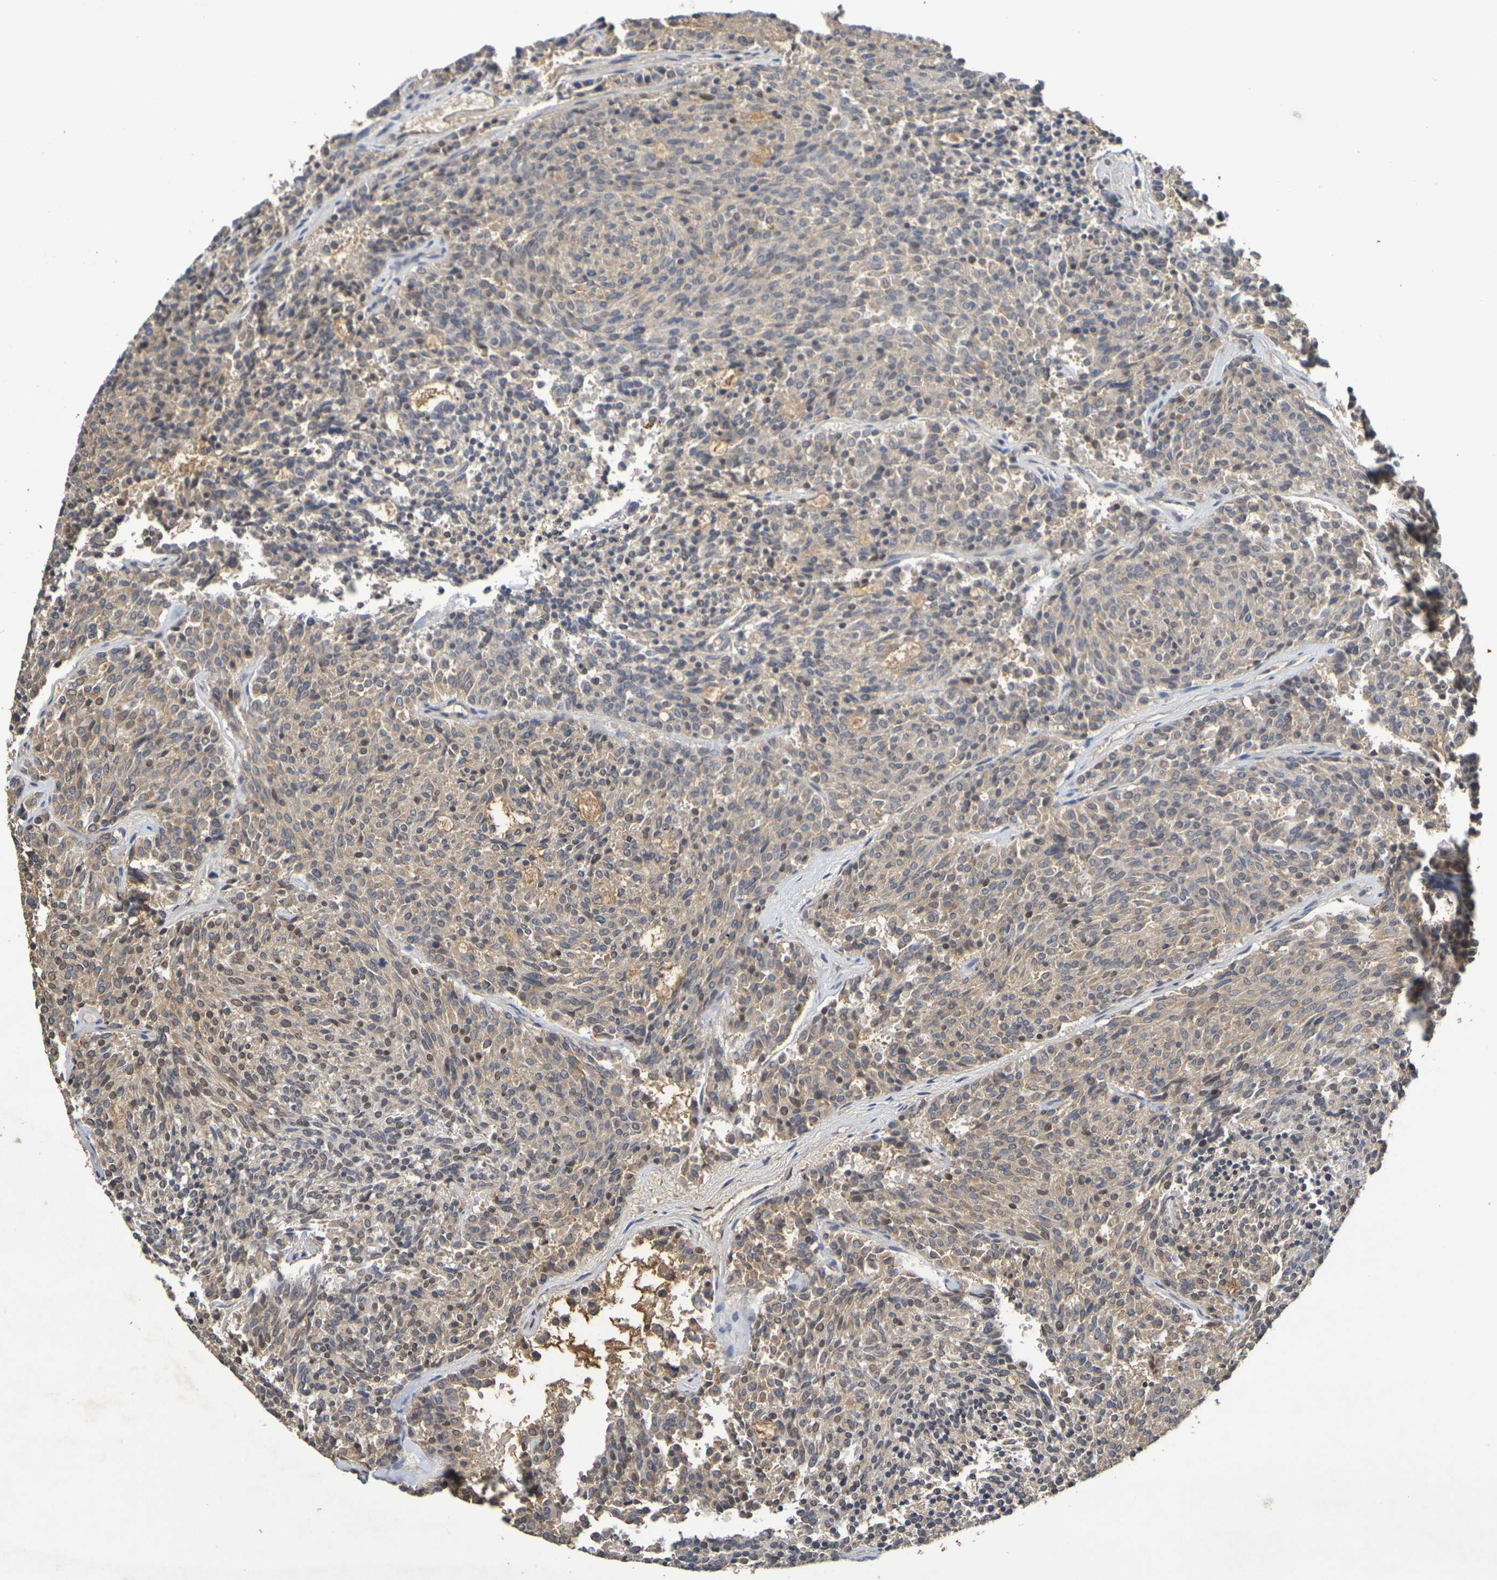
{"staining": {"intensity": "moderate", "quantity": ">75%", "location": "cytoplasmic/membranous,nuclear"}, "tissue": "carcinoid", "cell_type": "Tumor cells", "image_type": "cancer", "snomed": [{"axis": "morphology", "description": "Carcinoid, malignant, NOS"}, {"axis": "topography", "description": "Pancreas"}], "caption": "This is a histology image of immunohistochemistry (IHC) staining of carcinoid, which shows moderate staining in the cytoplasmic/membranous and nuclear of tumor cells.", "gene": "TERF2", "patient": {"sex": "female", "age": 54}}